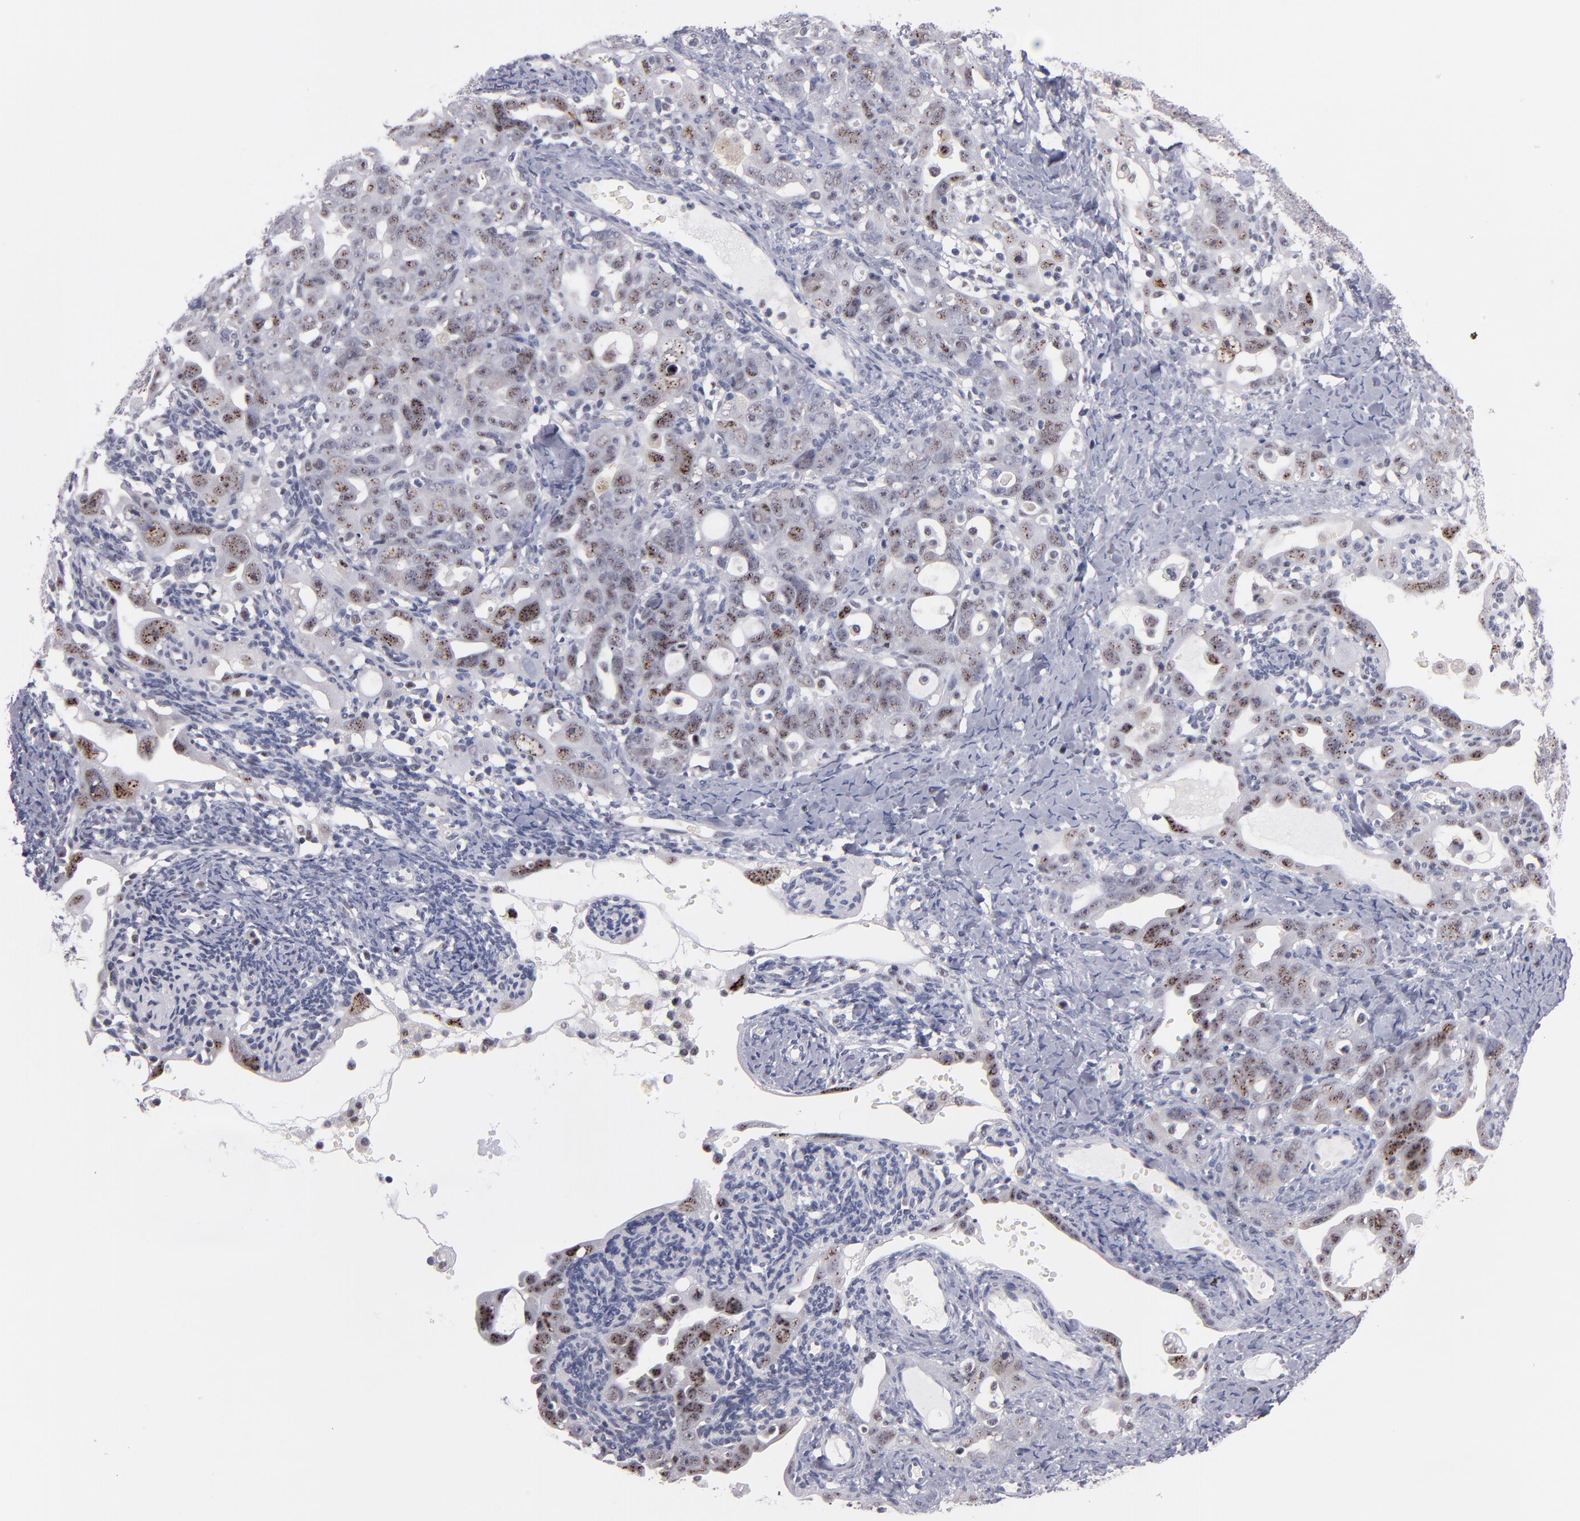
{"staining": {"intensity": "moderate", "quantity": "25%-75%", "location": "nuclear"}, "tissue": "ovarian cancer", "cell_type": "Tumor cells", "image_type": "cancer", "snomed": [{"axis": "morphology", "description": "Cystadenocarcinoma, serous, NOS"}, {"axis": "topography", "description": "Ovary"}], "caption": "Protein expression analysis of human serous cystadenocarcinoma (ovarian) reveals moderate nuclear expression in about 25%-75% of tumor cells.", "gene": "RAF1", "patient": {"sex": "female", "age": 66}}